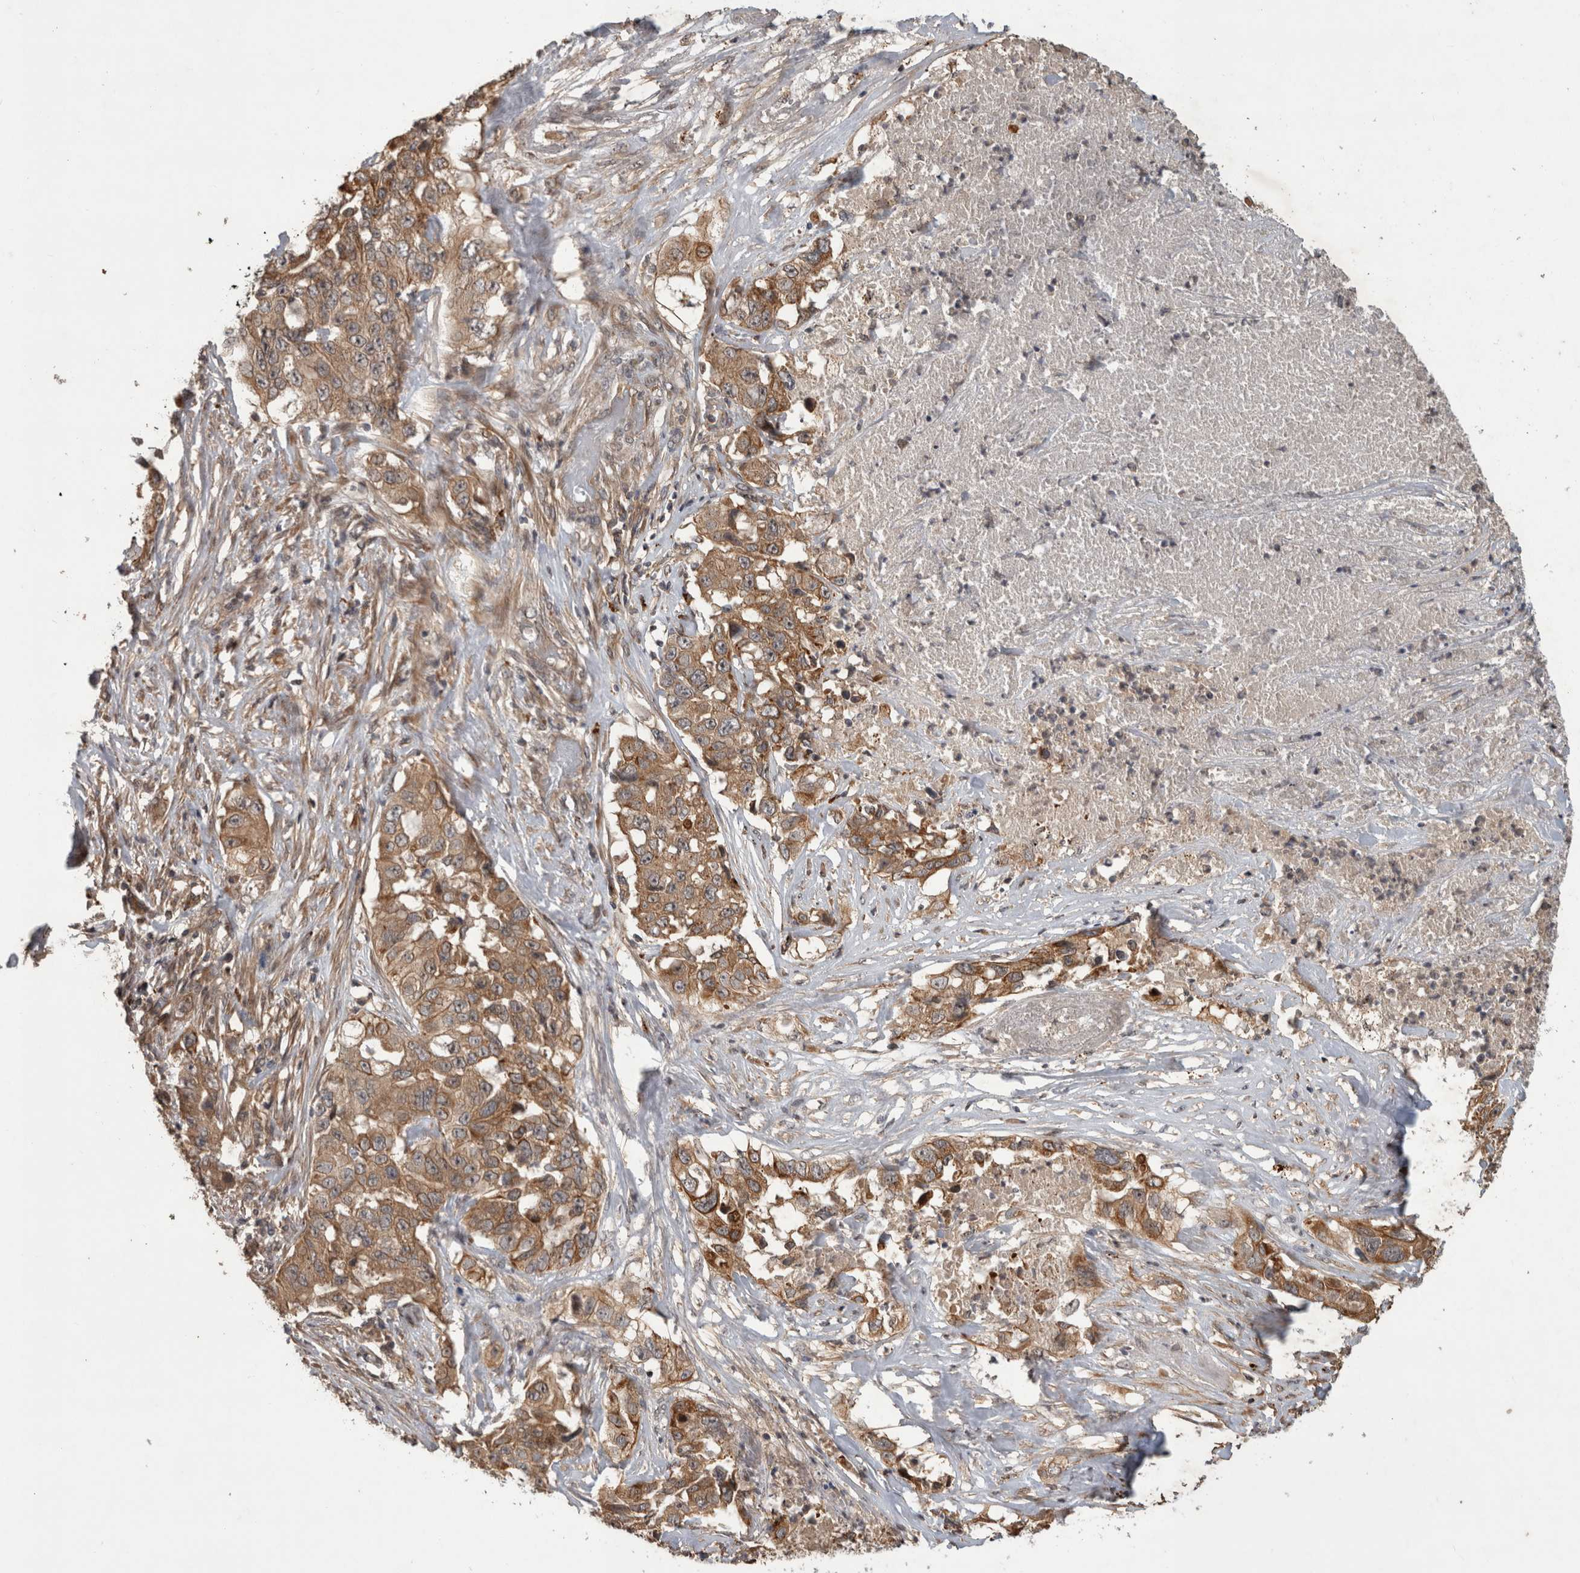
{"staining": {"intensity": "moderate", "quantity": ">75%", "location": "cytoplasmic/membranous"}, "tissue": "lung cancer", "cell_type": "Tumor cells", "image_type": "cancer", "snomed": [{"axis": "morphology", "description": "Adenocarcinoma, NOS"}, {"axis": "topography", "description": "Lung"}], "caption": "Immunohistochemical staining of lung adenocarcinoma displays medium levels of moderate cytoplasmic/membranous protein positivity in about >75% of tumor cells. Using DAB (3,3'-diaminobenzidine) (brown) and hematoxylin (blue) stains, captured at high magnification using brightfield microscopy.", "gene": "PITPNC1", "patient": {"sex": "female", "age": 51}}